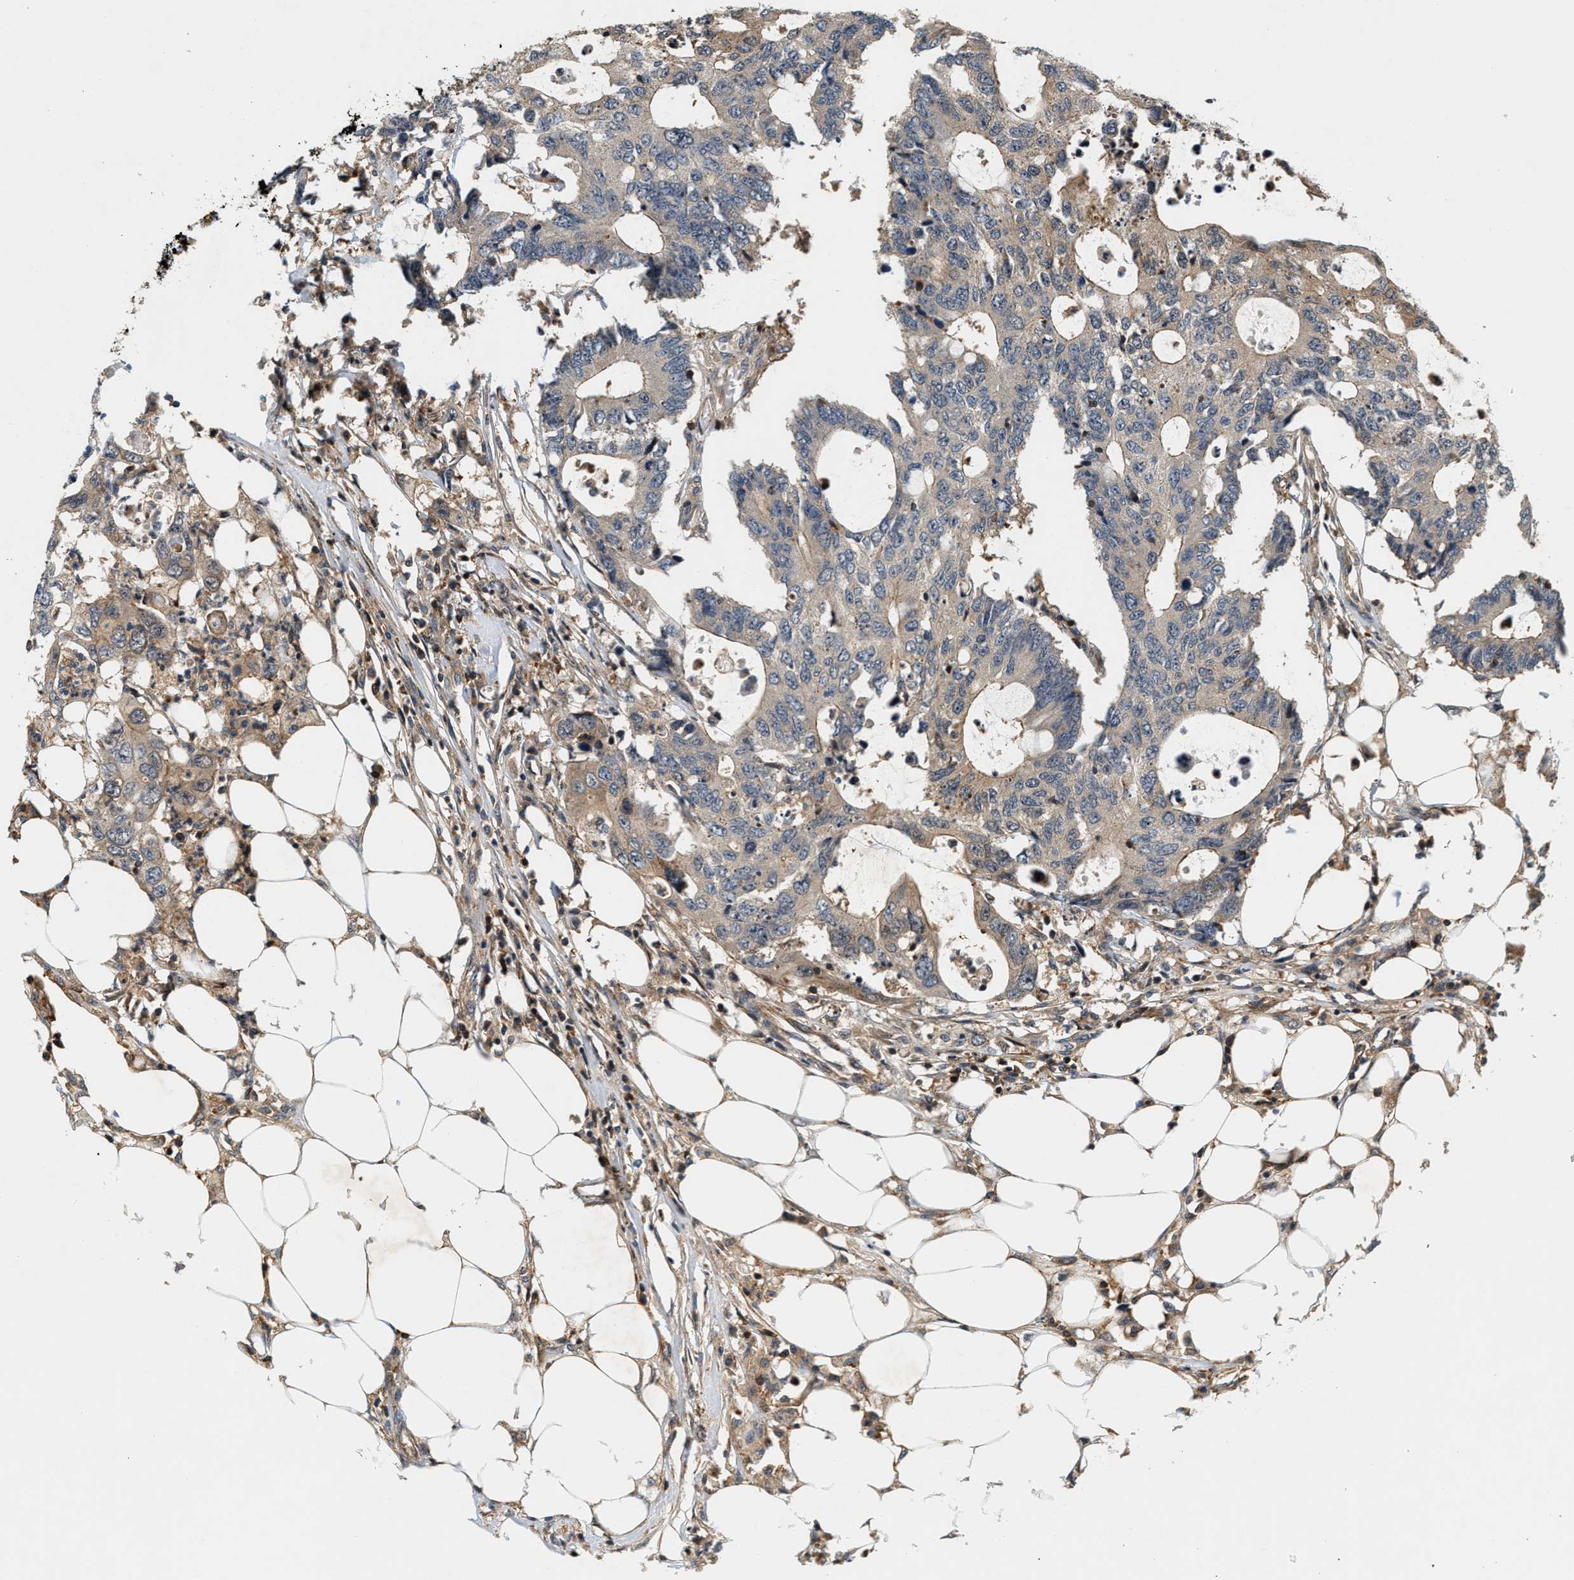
{"staining": {"intensity": "weak", "quantity": "25%-75%", "location": "cytoplasmic/membranous"}, "tissue": "colorectal cancer", "cell_type": "Tumor cells", "image_type": "cancer", "snomed": [{"axis": "morphology", "description": "Adenocarcinoma, NOS"}, {"axis": "topography", "description": "Colon"}], "caption": "Adenocarcinoma (colorectal) tissue demonstrates weak cytoplasmic/membranous positivity in approximately 25%-75% of tumor cells, visualized by immunohistochemistry. The protein is stained brown, and the nuclei are stained in blue (DAB (3,3'-diaminobenzidine) IHC with brightfield microscopy, high magnification).", "gene": "SAMD9", "patient": {"sex": "male", "age": 71}}